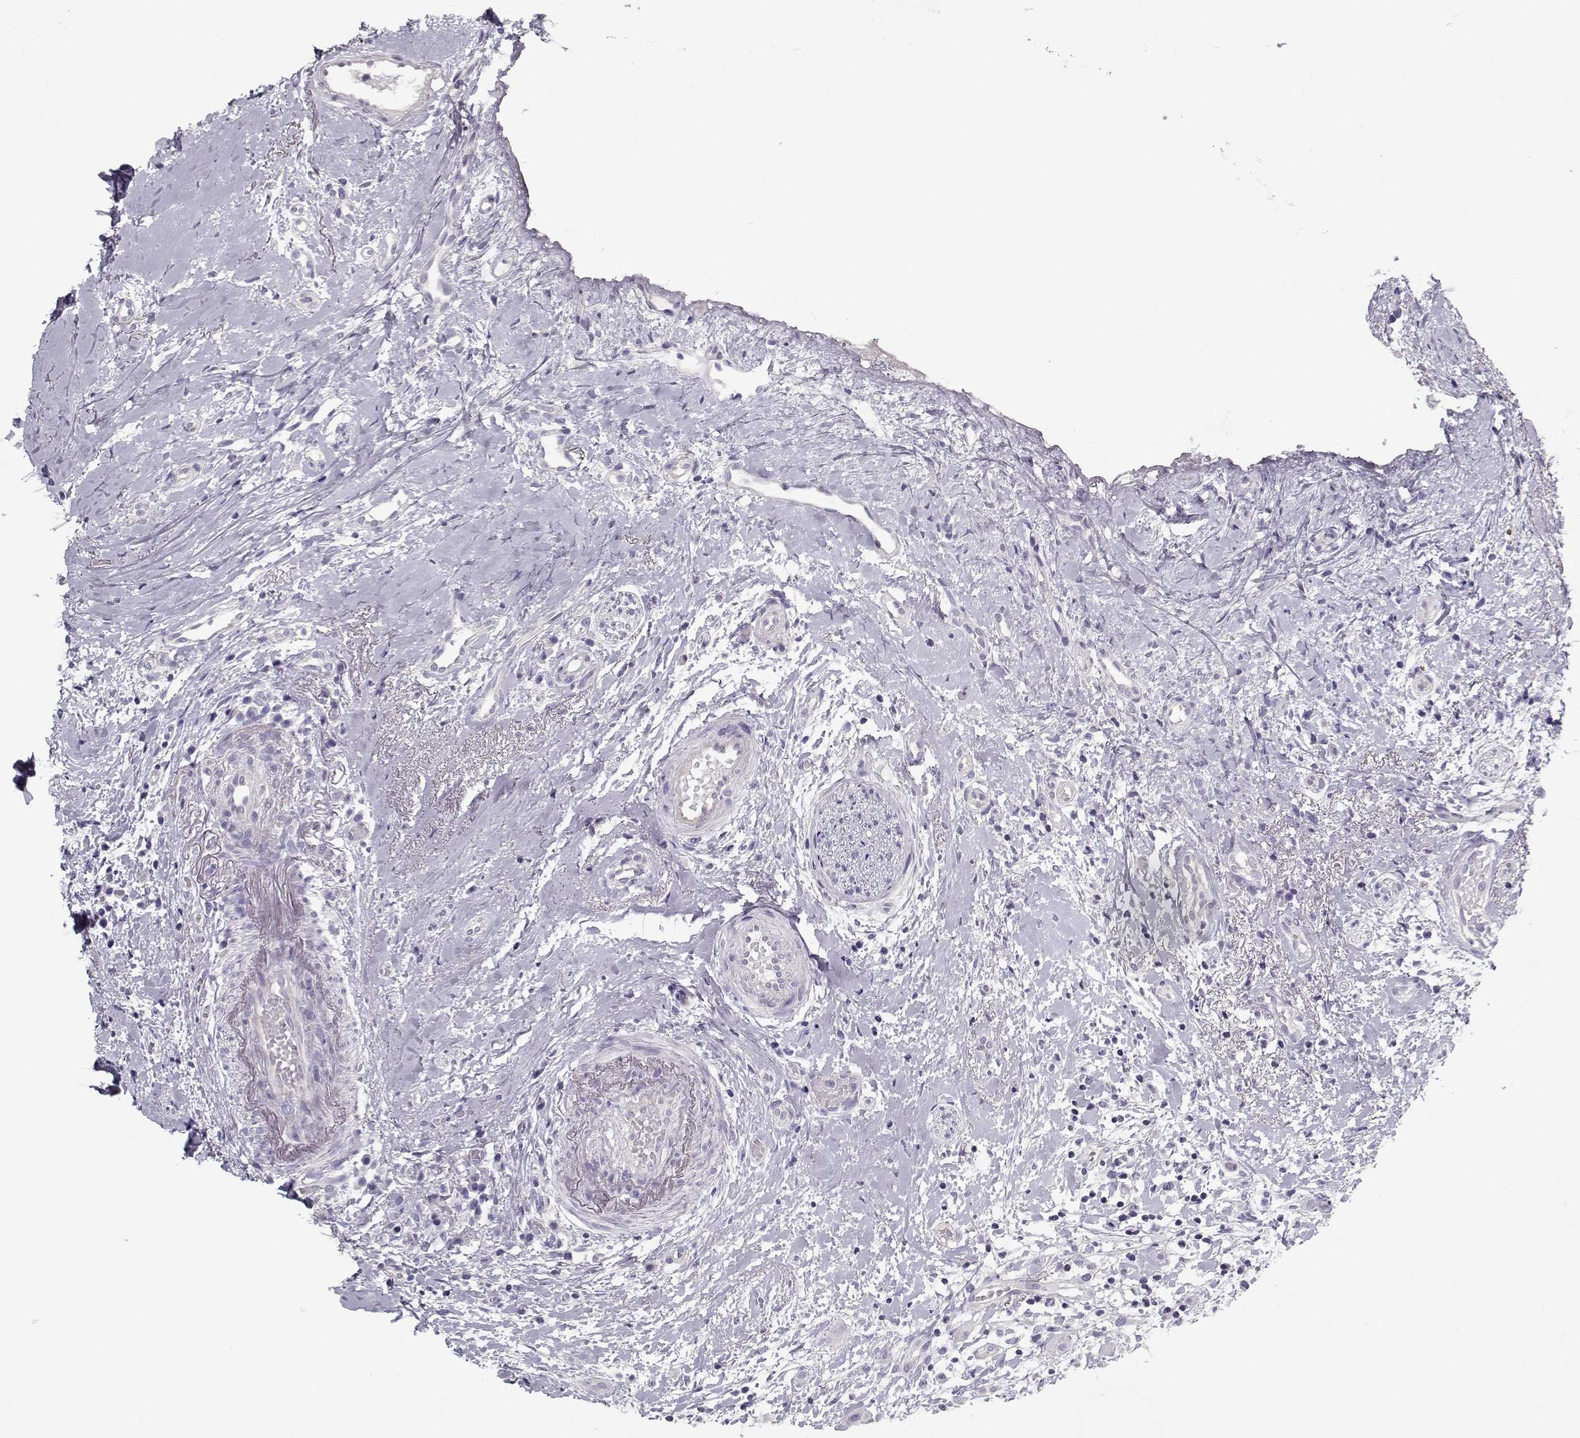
{"staining": {"intensity": "negative", "quantity": "none", "location": "none"}, "tissue": "head and neck cancer", "cell_type": "Tumor cells", "image_type": "cancer", "snomed": [{"axis": "morphology", "description": "Normal tissue, NOS"}, {"axis": "morphology", "description": "Squamous cell carcinoma, NOS"}, {"axis": "topography", "description": "Oral tissue"}, {"axis": "topography", "description": "Salivary gland"}, {"axis": "topography", "description": "Head-Neck"}], "caption": "Immunohistochemical staining of head and neck cancer (squamous cell carcinoma) shows no significant expression in tumor cells. (DAB immunohistochemistry, high magnification).", "gene": "CCDC136", "patient": {"sex": "female", "age": 62}}